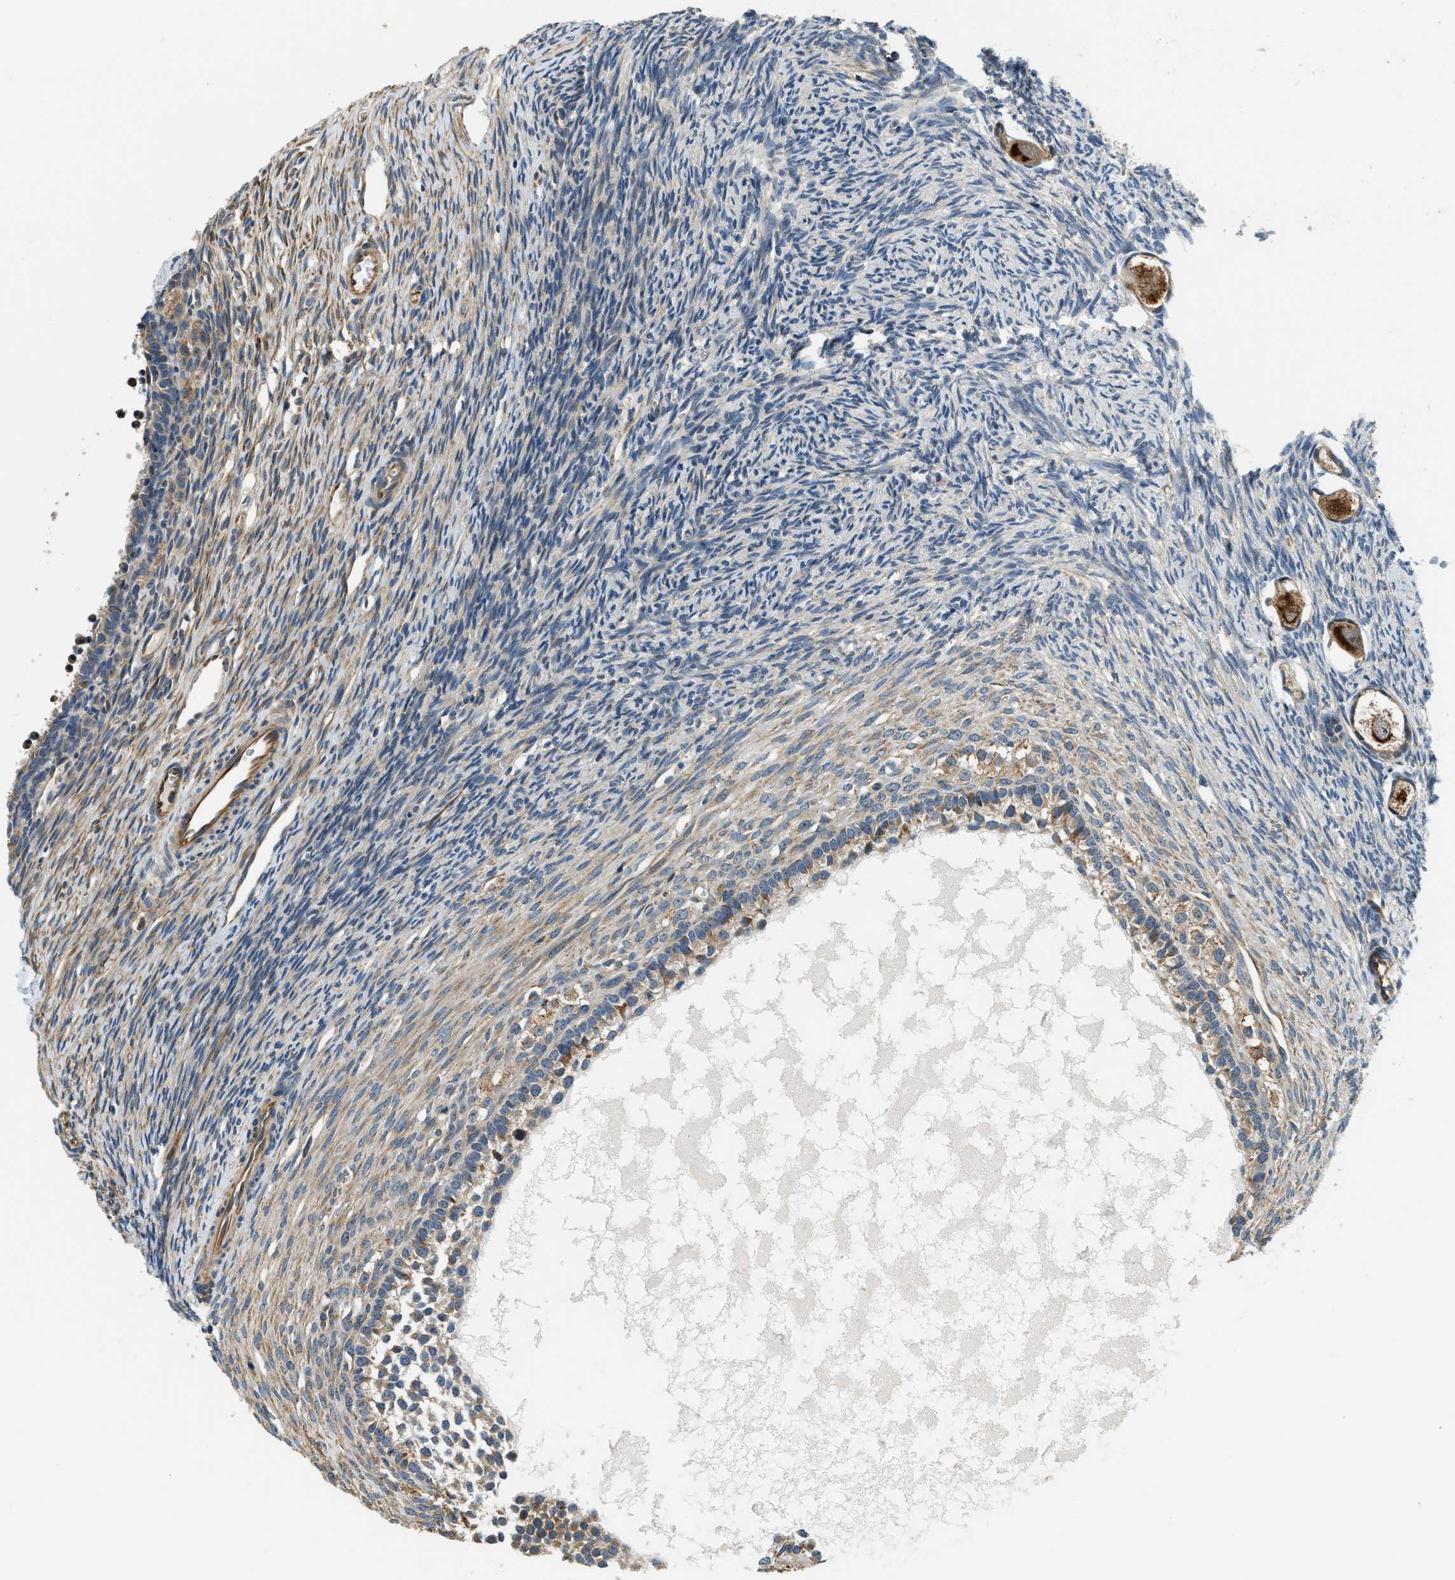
{"staining": {"intensity": "strong", "quantity": ">75%", "location": "cytoplasmic/membranous"}, "tissue": "ovary", "cell_type": "Follicle cells", "image_type": "normal", "snomed": [{"axis": "morphology", "description": "Normal tissue, NOS"}, {"axis": "topography", "description": "Ovary"}], "caption": "A histopathology image of human ovary stained for a protein displays strong cytoplasmic/membranous brown staining in follicle cells.", "gene": "ALOX12", "patient": {"sex": "female", "age": 27}}